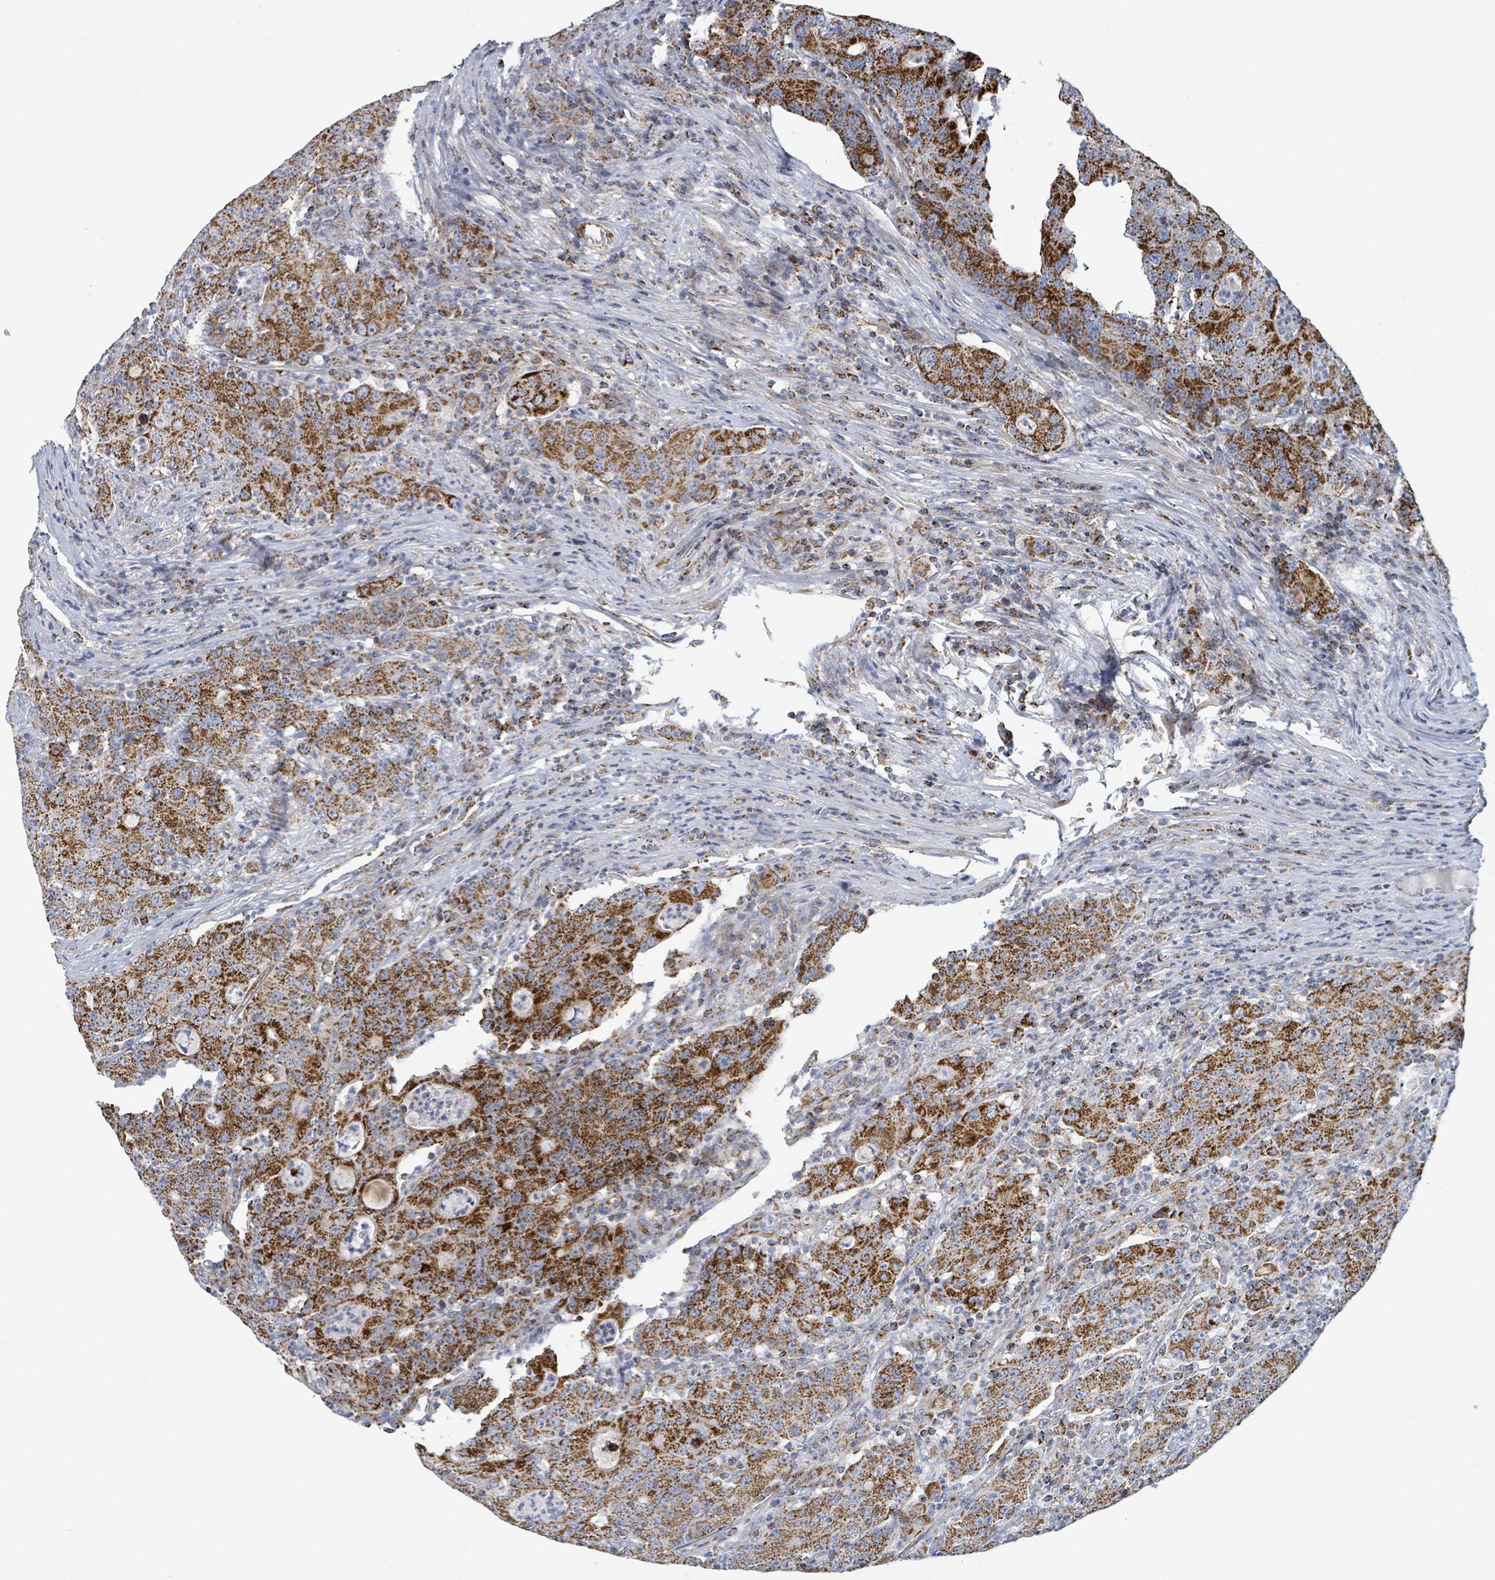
{"staining": {"intensity": "strong", "quantity": ">75%", "location": "cytoplasmic/membranous"}, "tissue": "colorectal cancer", "cell_type": "Tumor cells", "image_type": "cancer", "snomed": [{"axis": "morphology", "description": "Adenocarcinoma, NOS"}, {"axis": "topography", "description": "Colon"}], "caption": "Immunohistochemistry (IHC) histopathology image of adenocarcinoma (colorectal) stained for a protein (brown), which reveals high levels of strong cytoplasmic/membranous staining in about >75% of tumor cells.", "gene": "SUCLG2", "patient": {"sex": "male", "age": 83}}